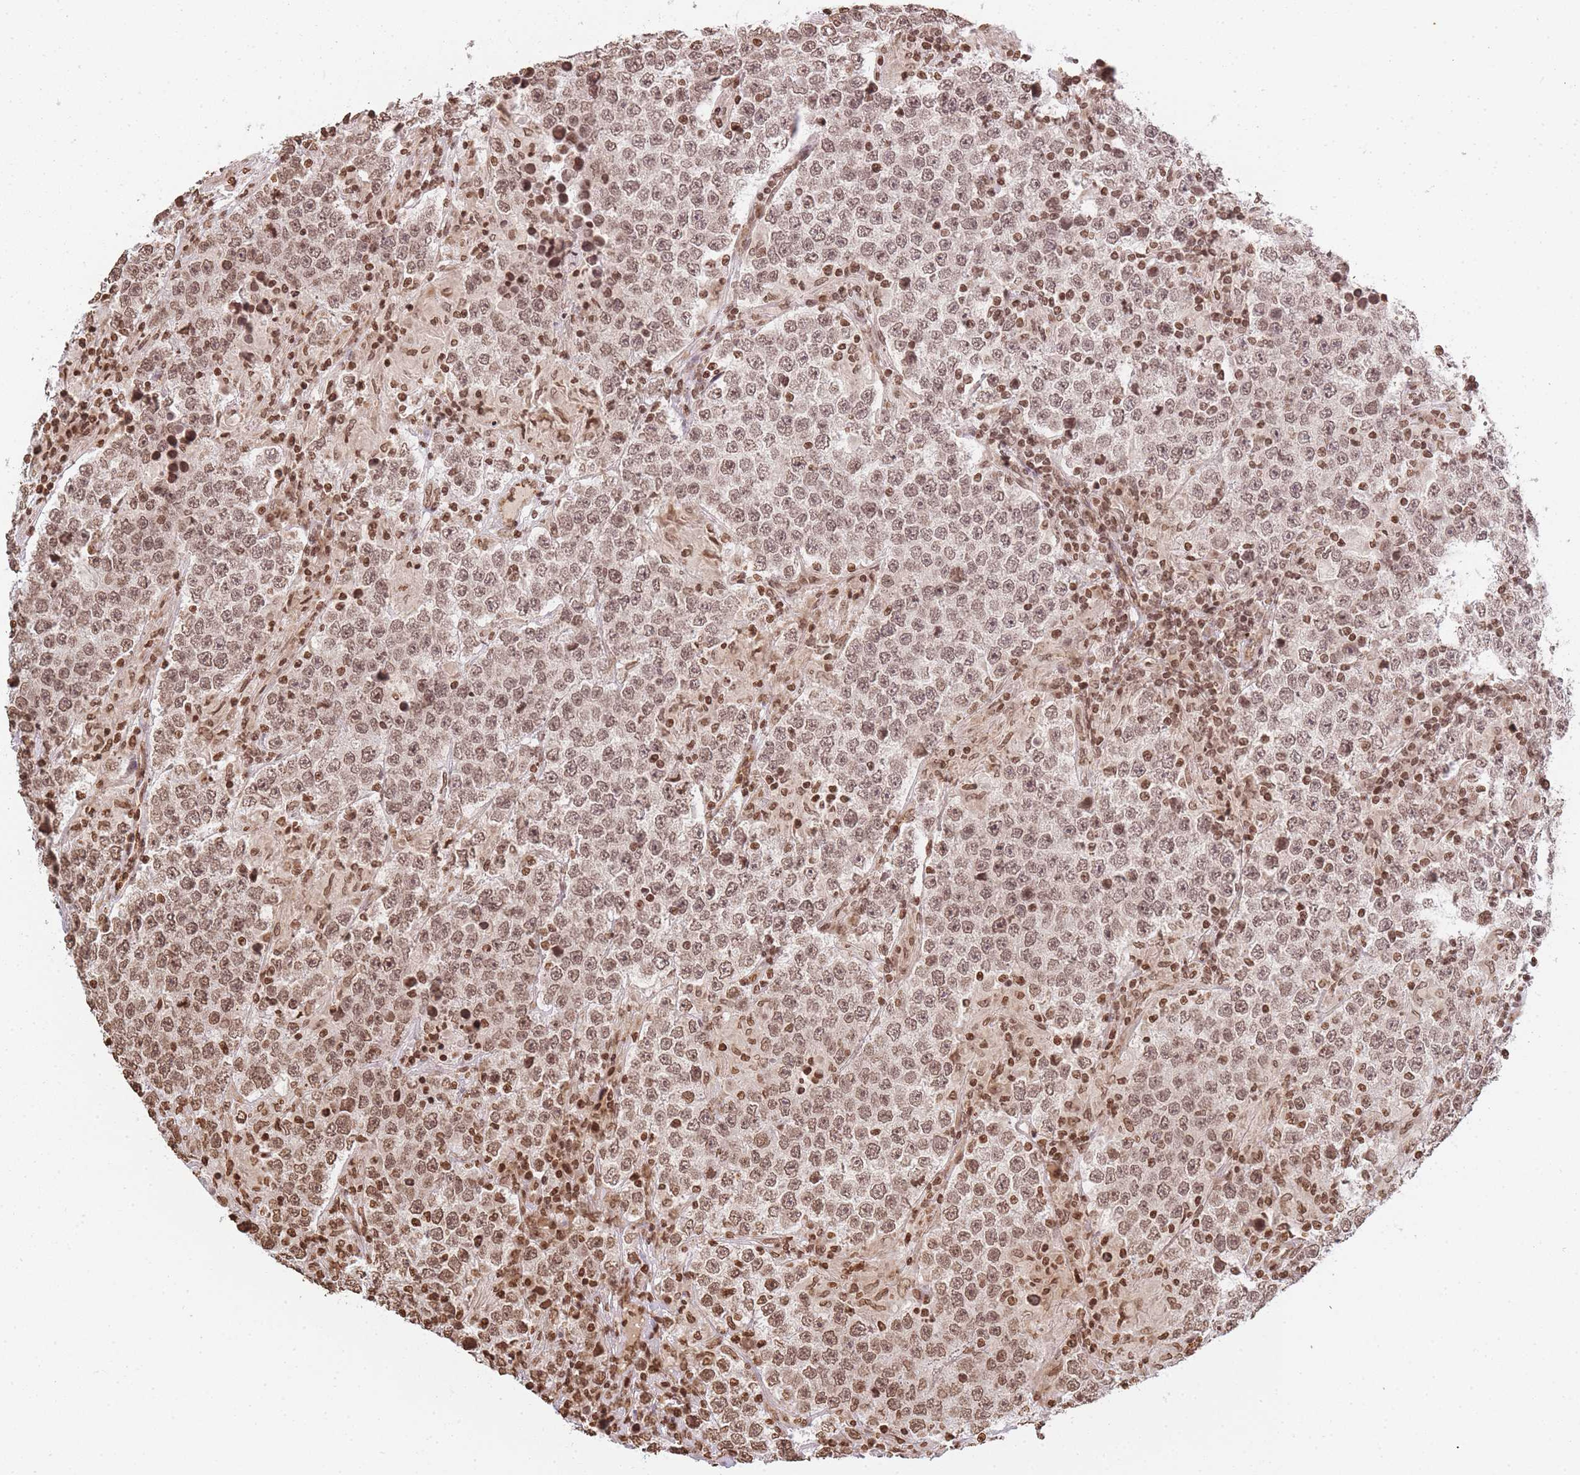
{"staining": {"intensity": "moderate", "quantity": ">75%", "location": "nuclear"}, "tissue": "testis cancer", "cell_type": "Tumor cells", "image_type": "cancer", "snomed": [{"axis": "morphology", "description": "Normal tissue, NOS"}, {"axis": "morphology", "description": "Urothelial carcinoma, High grade"}, {"axis": "morphology", "description": "Seminoma, NOS"}, {"axis": "morphology", "description": "Carcinoma, Embryonal, NOS"}, {"axis": "topography", "description": "Urinary bladder"}, {"axis": "topography", "description": "Testis"}], "caption": "The image demonstrates a brown stain indicating the presence of a protein in the nuclear of tumor cells in embryonal carcinoma (testis).", "gene": "WWTR1", "patient": {"sex": "male", "age": 41}}